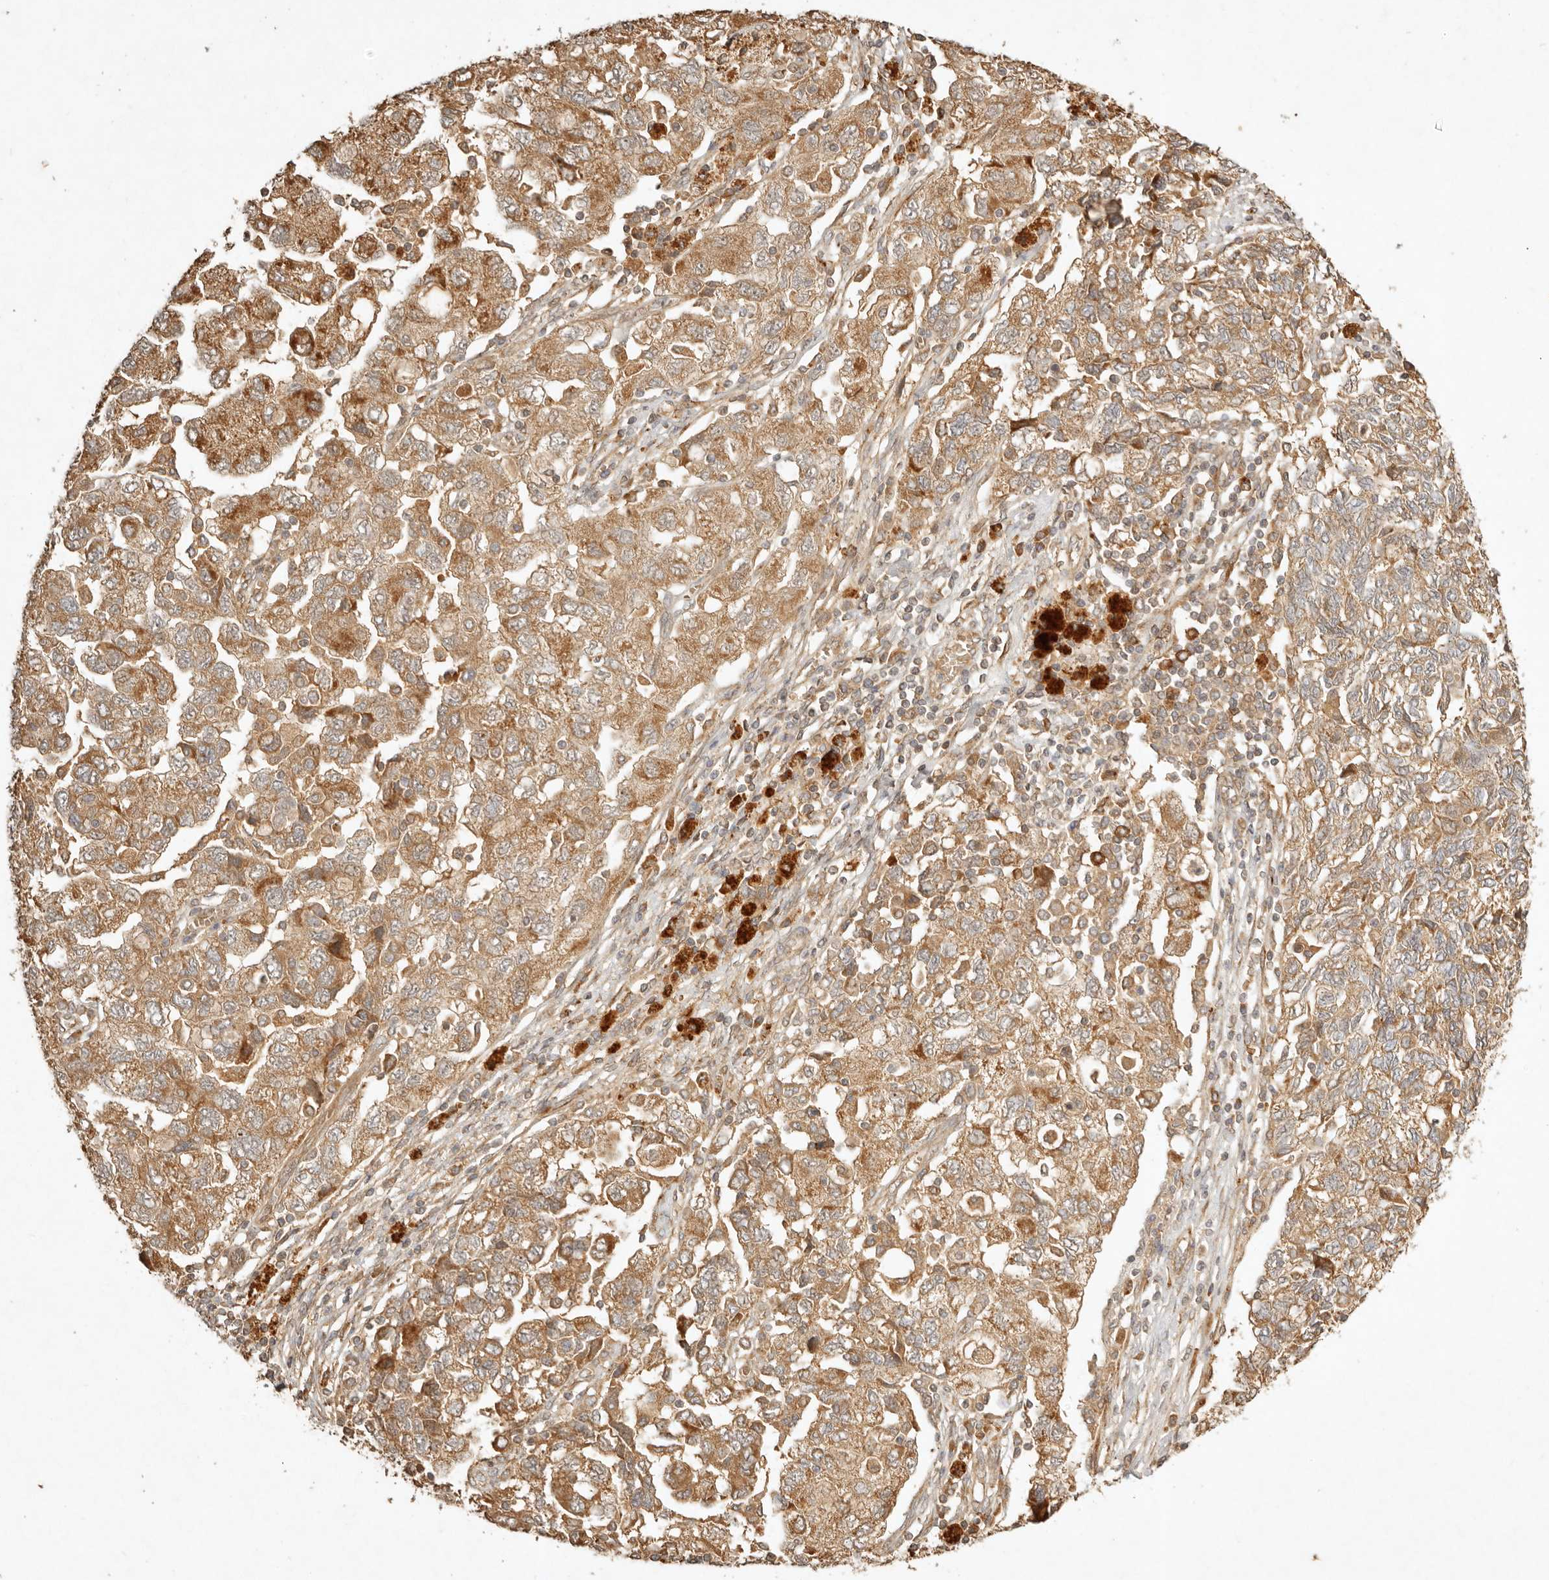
{"staining": {"intensity": "moderate", "quantity": ">75%", "location": "cytoplasmic/membranous"}, "tissue": "ovarian cancer", "cell_type": "Tumor cells", "image_type": "cancer", "snomed": [{"axis": "morphology", "description": "Carcinoma, NOS"}, {"axis": "morphology", "description": "Cystadenocarcinoma, serous, NOS"}, {"axis": "topography", "description": "Ovary"}], "caption": "Approximately >75% of tumor cells in human ovarian cancer (serous cystadenocarcinoma) reveal moderate cytoplasmic/membranous protein expression as visualized by brown immunohistochemical staining.", "gene": "CLEC4C", "patient": {"sex": "female", "age": 69}}